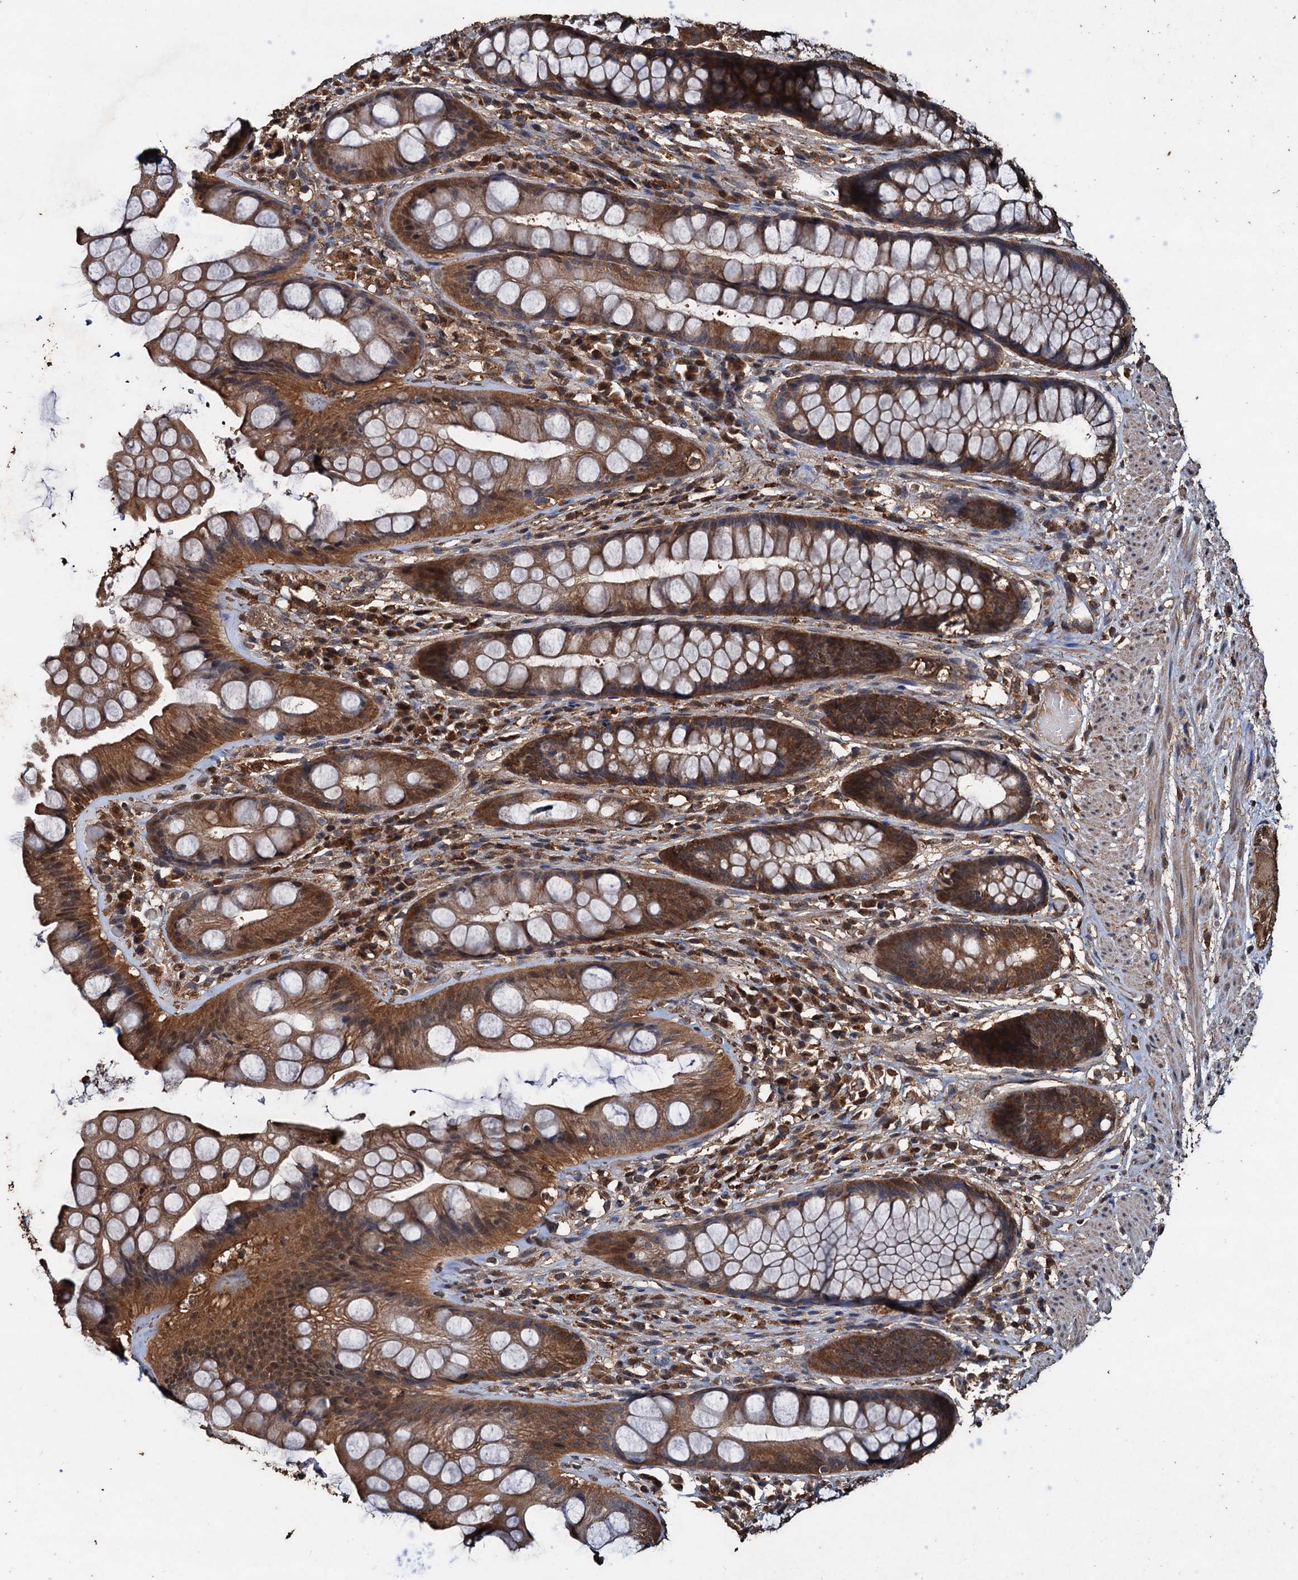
{"staining": {"intensity": "moderate", "quantity": ">75%", "location": "cytoplasmic/membranous"}, "tissue": "rectum", "cell_type": "Glandular cells", "image_type": "normal", "snomed": [{"axis": "morphology", "description": "Normal tissue, NOS"}, {"axis": "topography", "description": "Rectum"}], "caption": "IHC micrograph of unremarkable rectum: human rectum stained using immunohistochemistry exhibits medium levels of moderate protein expression localized specifically in the cytoplasmic/membranous of glandular cells, appearing as a cytoplasmic/membranous brown color.", "gene": "PSMD9", "patient": {"sex": "male", "age": 74}}